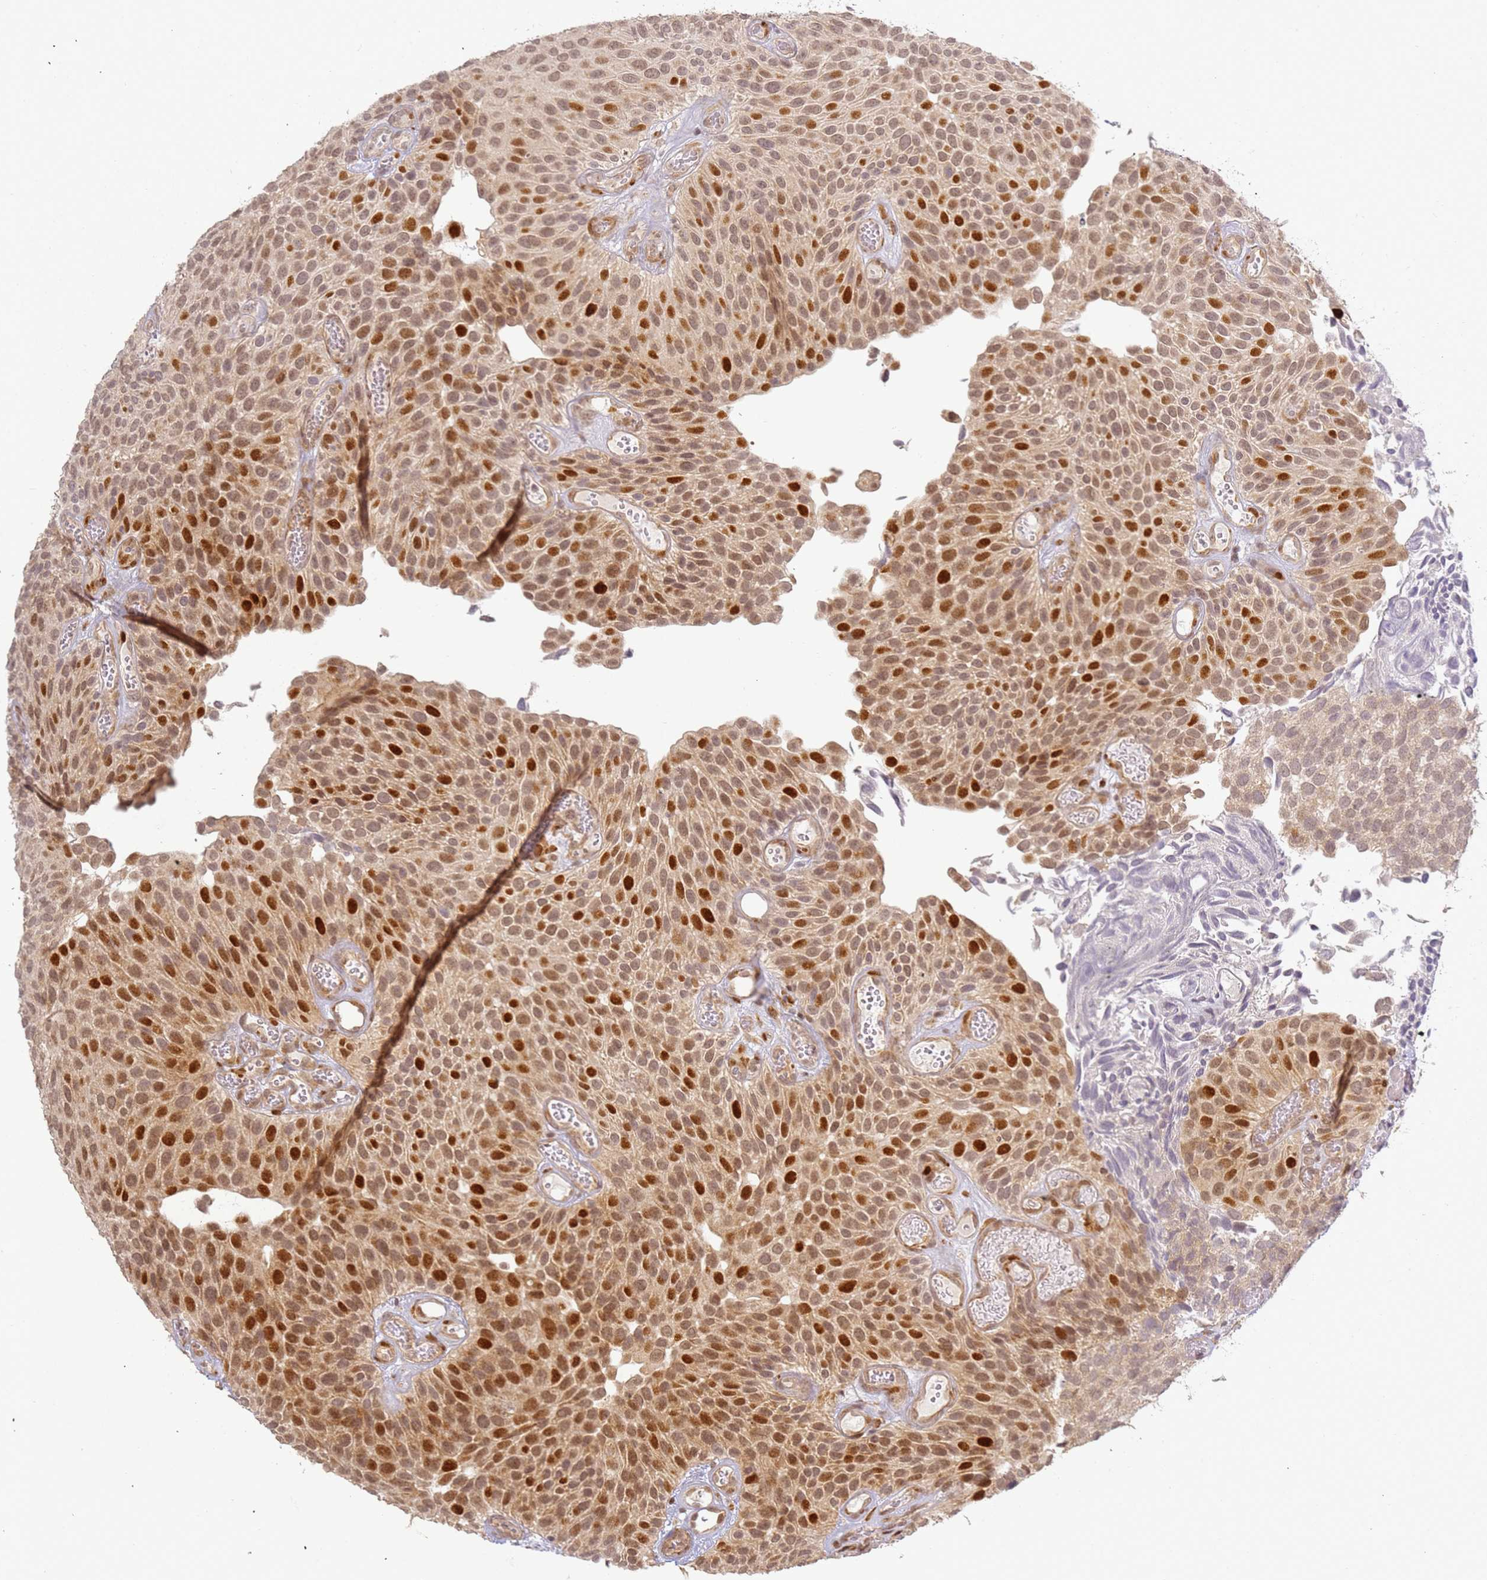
{"staining": {"intensity": "strong", "quantity": "25%-75%", "location": "nuclear"}, "tissue": "urothelial cancer", "cell_type": "Tumor cells", "image_type": "cancer", "snomed": [{"axis": "morphology", "description": "Urothelial carcinoma, Low grade"}, {"axis": "topography", "description": "Urinary bladder"}], "caption": "Immunohistochemistry image of human urothelial cancer stained for a protein (brown), which demonstrates high levels of strong nuclear staining in about 25%-75% of tumor cells.", "gene": "ABCA2", "patient": {"sex": "male", "age": 89}}